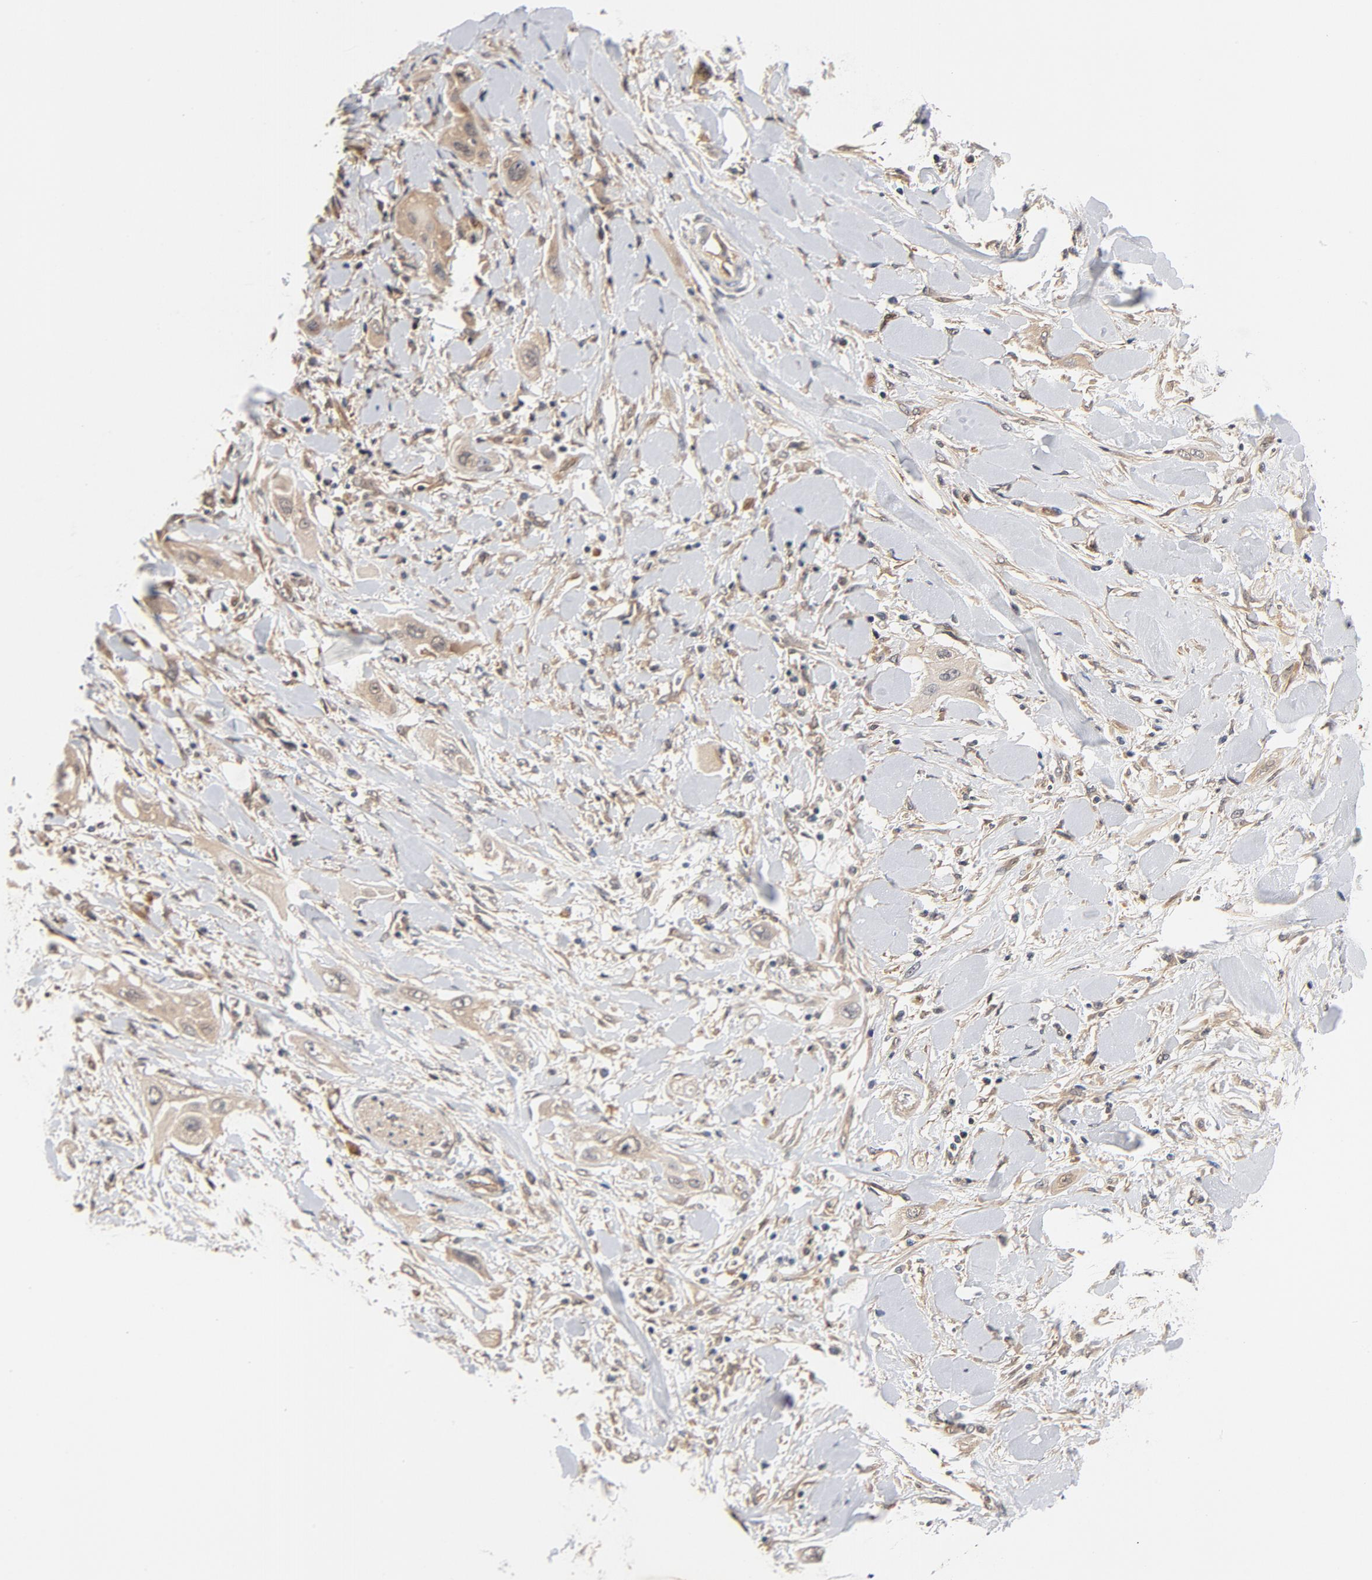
{"staining": {"intensity": "negative", "quantity": "none", "location": "none"}, "tissue": "lung cancer", "cell_type": "Tumor cells", "image_type": "cancer", "snomed": [{"axis": "morphology", "description": "Squamous cell carcinoma, NOS"}, {"axis": "topography", "description": "Lung"}], "caption": "IHC of lung cancer (squamous cell carcinoma) exhibits no positivity in tumor cells. (Immunohistochemistry (ihc), brightfield microscopy, high magnification).", "gene": "PITPNM2", "patient": {"sex": "female", "age": 47}}